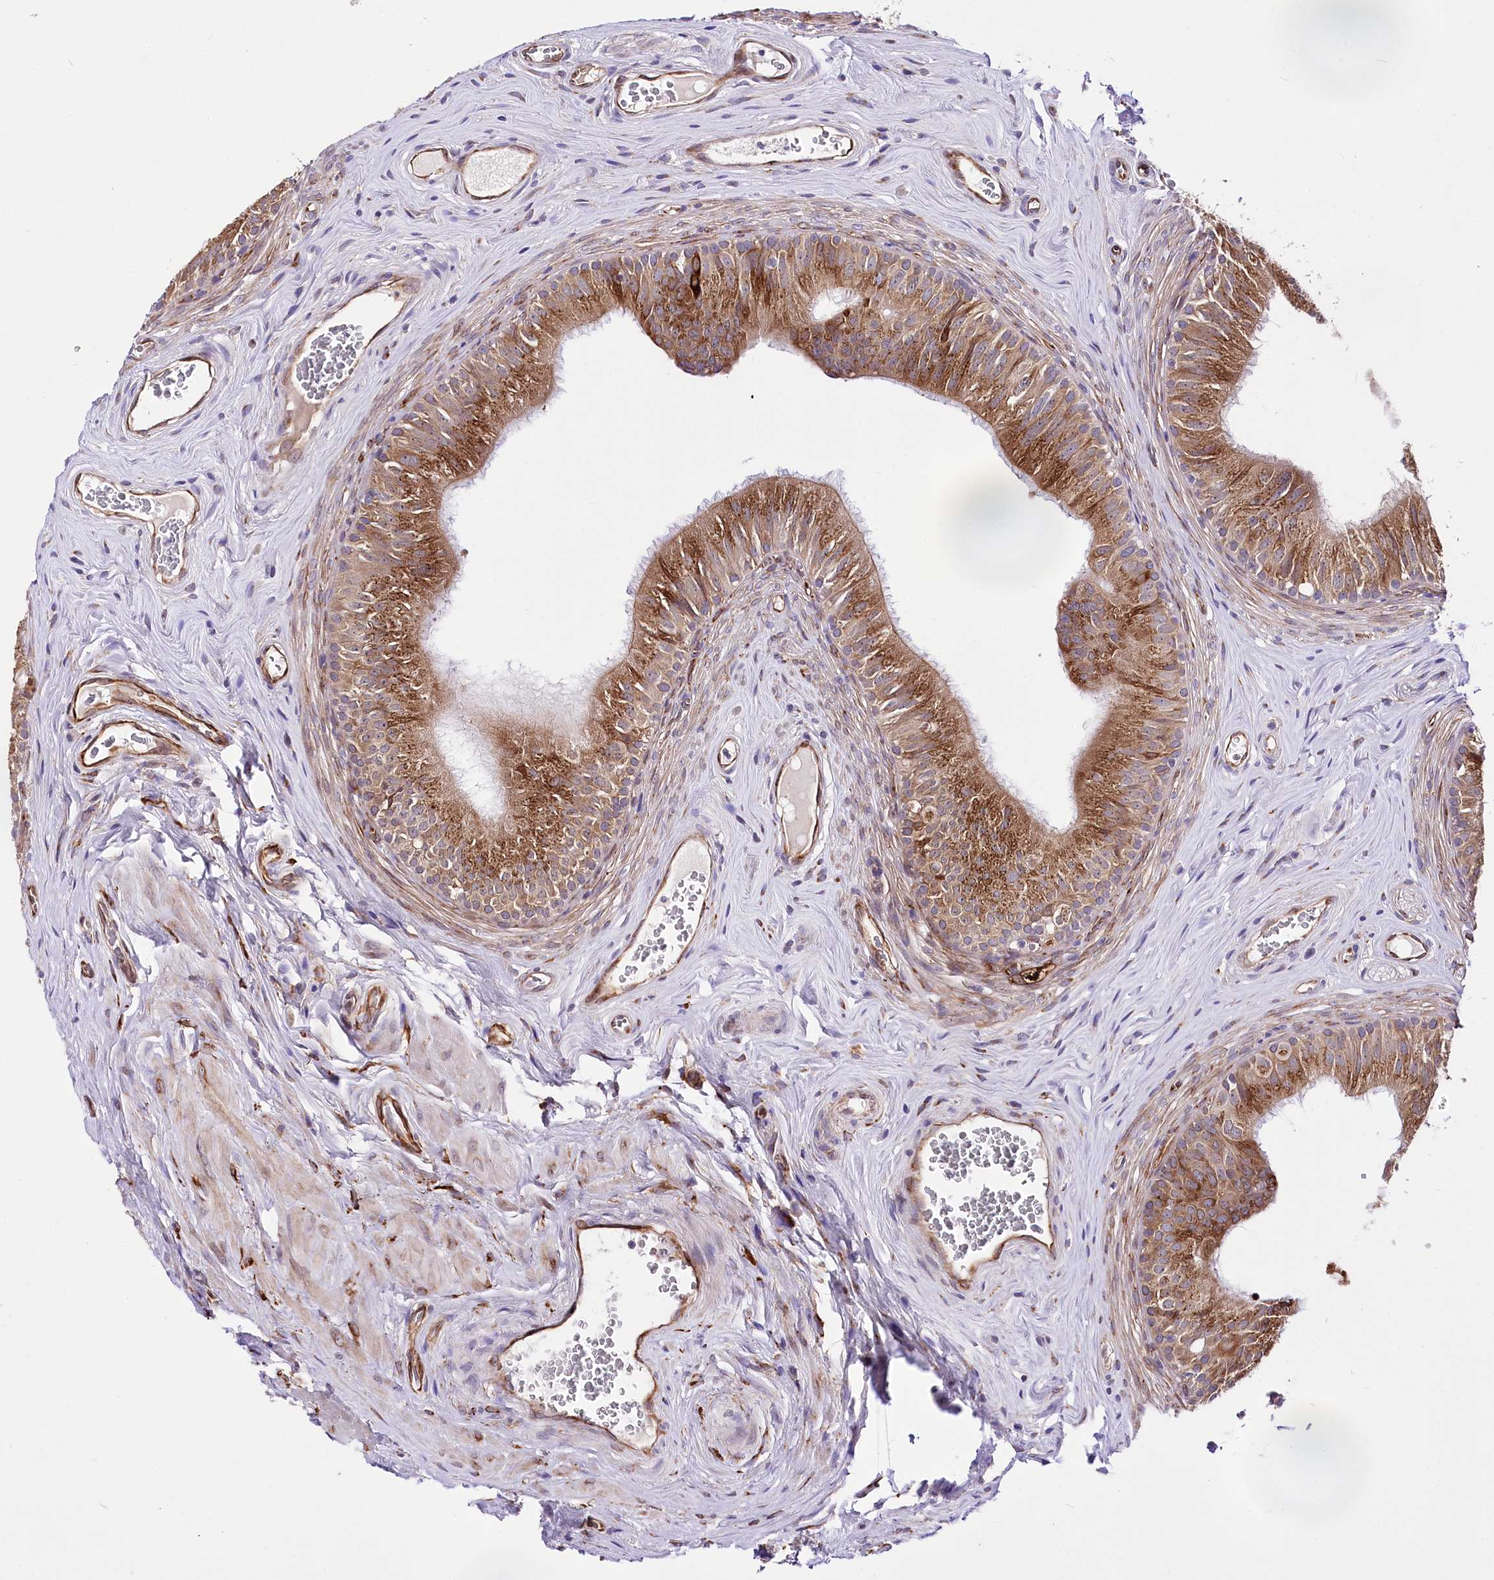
{"staining": {"intensity": "strong", "quantity": ">75%", "location": "cytoplasmic/membranous"}, "tissue": "epididymis", "cell_type": "Glandular cells", "image_type": "normal", "snomed": [{"axis": "morphology", "description": "Normal tissue, NOS"}, {"axis": "topography", "description": "Epididymis"}], "caption": "High-power microscopy captured an IHC image of normal epididymis, revealing strong cytoplasmic/membranous positivity in approximately >75% of glandular cells.", "gene": "WWC1", "patient": {"sex": "male", "age": 46}}